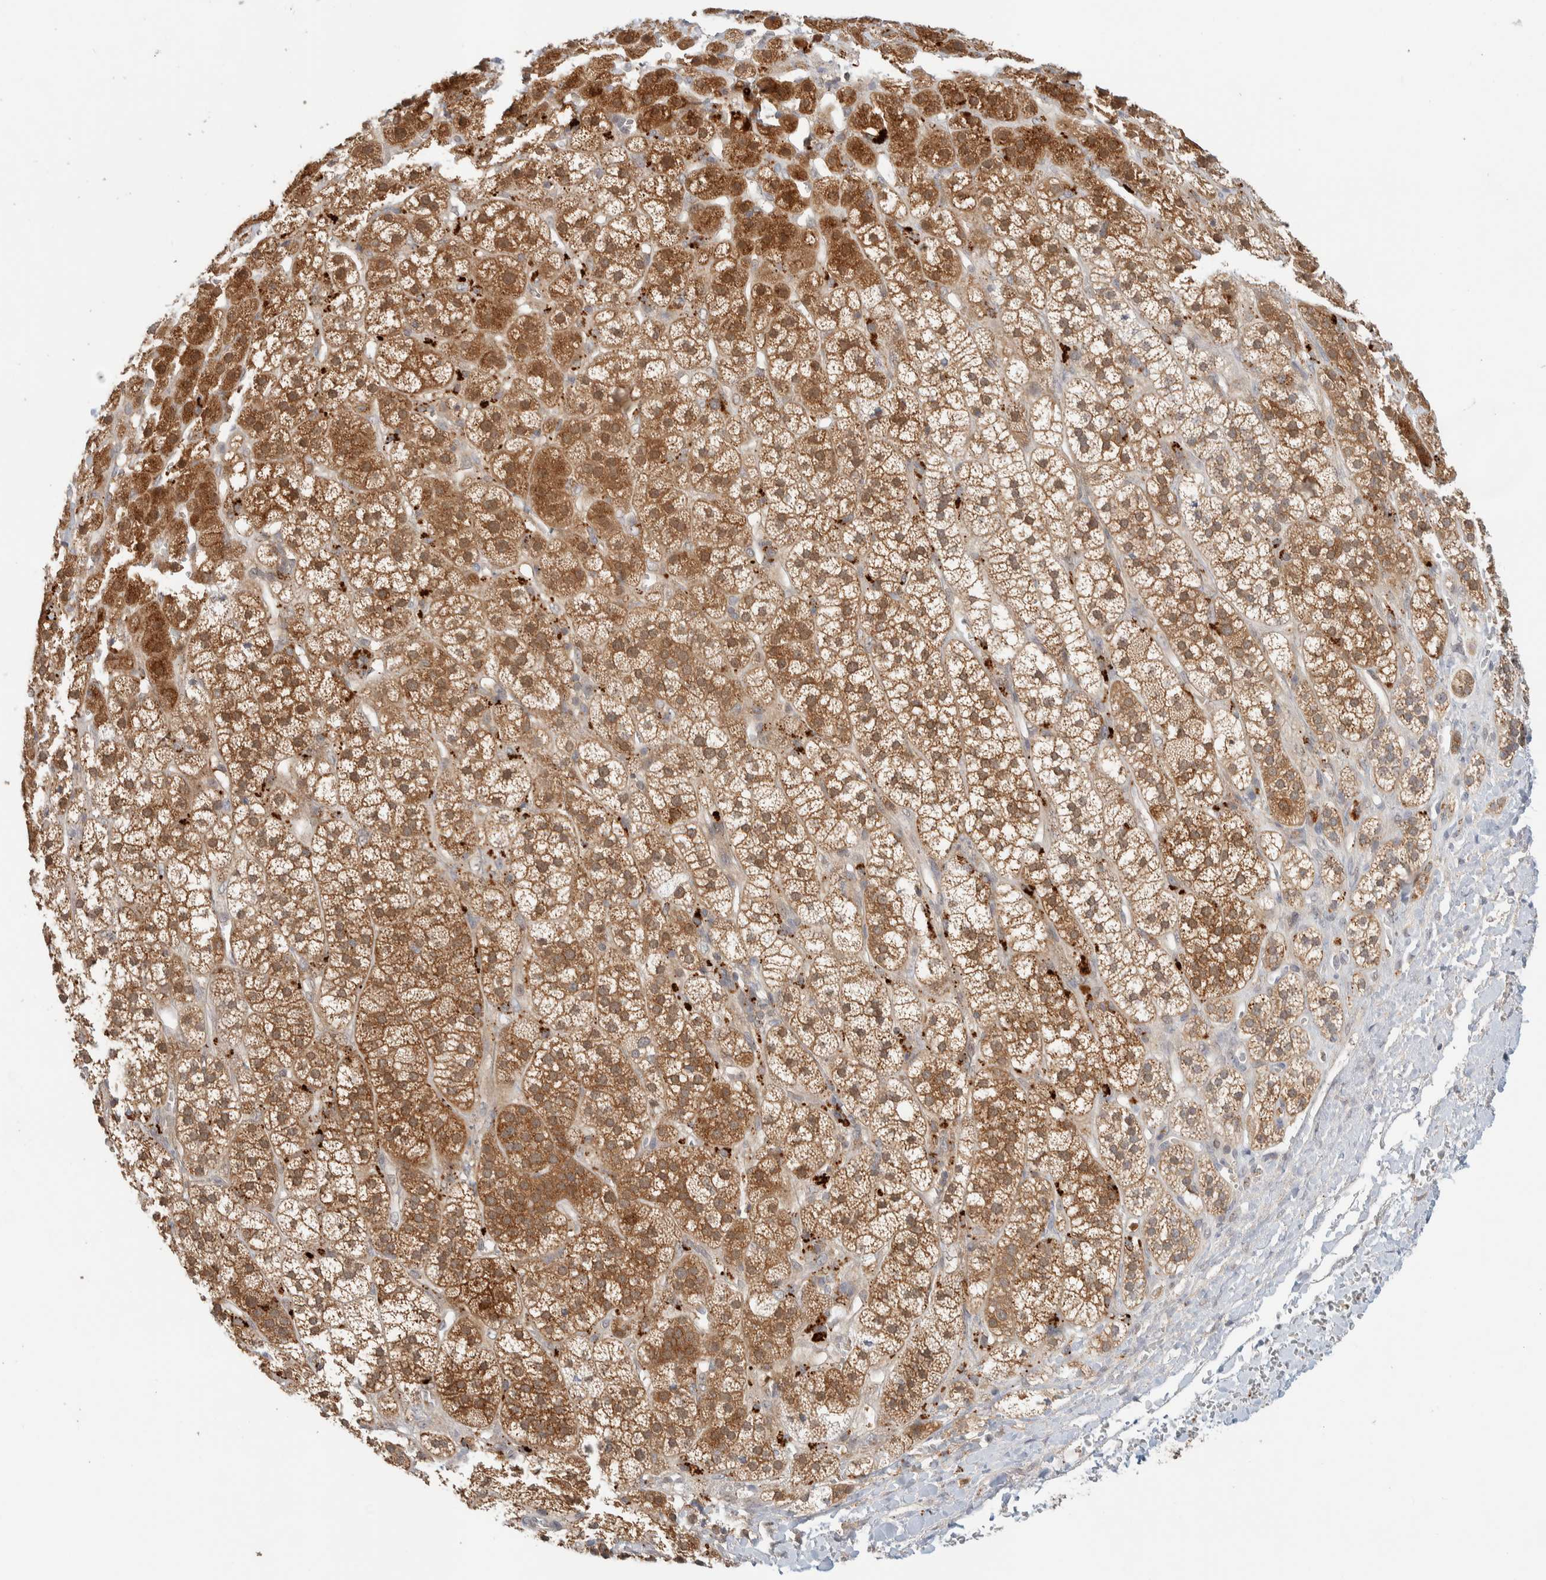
{"staining": {"intensity": "moderate", "quantity": "25%-75%", "location": "cytoplasmic/membranous"}, "tissue": "adrenal gland", "cell_type": "Glandular cells", "image_type": "normal", "snomed": [{"axis": "morphology", "description": "Normal tissue, NOS"}, {"axis": "topography", "description": "Adrenal gland"}], "caption": "Protein staining demonstrates moderate cytoplasmic/membranous expression in approximately 25%-75% of glandular cells in unremarkable adrenal gland.", "gene": "GCLM", "patient": {"sex": "male", "age": 56}}